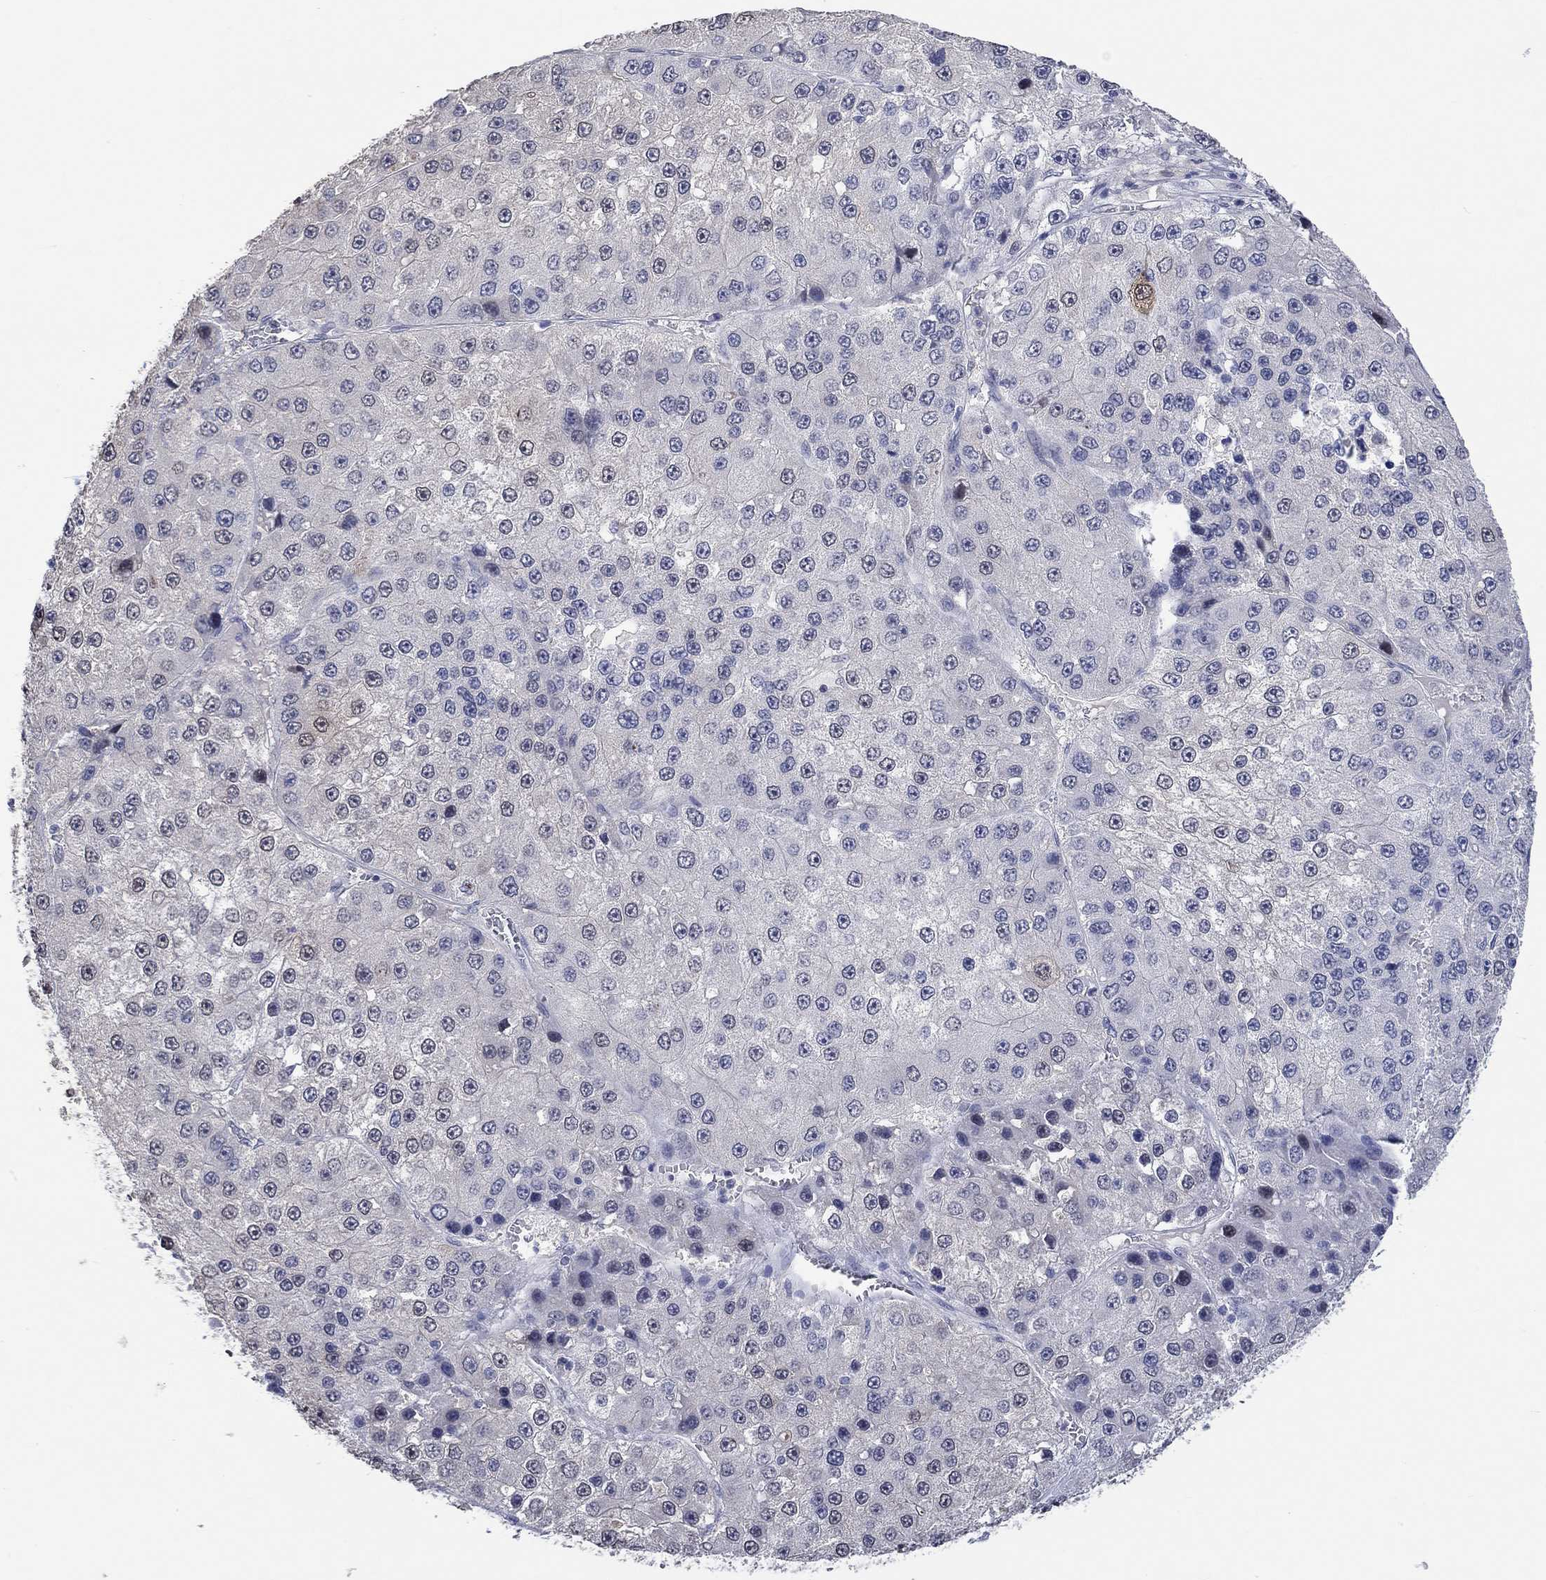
{"staining": {"intensity": "weak", "quantity": "<25%", "location": "nuclear"}, "tissue": "liver cancer", "cell_type": "Tumor cells", "image_type": "cancer", "snomed": [{"axis": "morphology", "description": "Carcinoma, Hepatocellular, NOS"}, {"axis": "topography", "description": "Liver"}], "caption": "Immunohistochemistry (IHC) of human liver hepatocellular carcinoma exhibits no staining in tumor cells.", "gene": "PNMA5", "patient": {"sex": "female", "age": 73}}